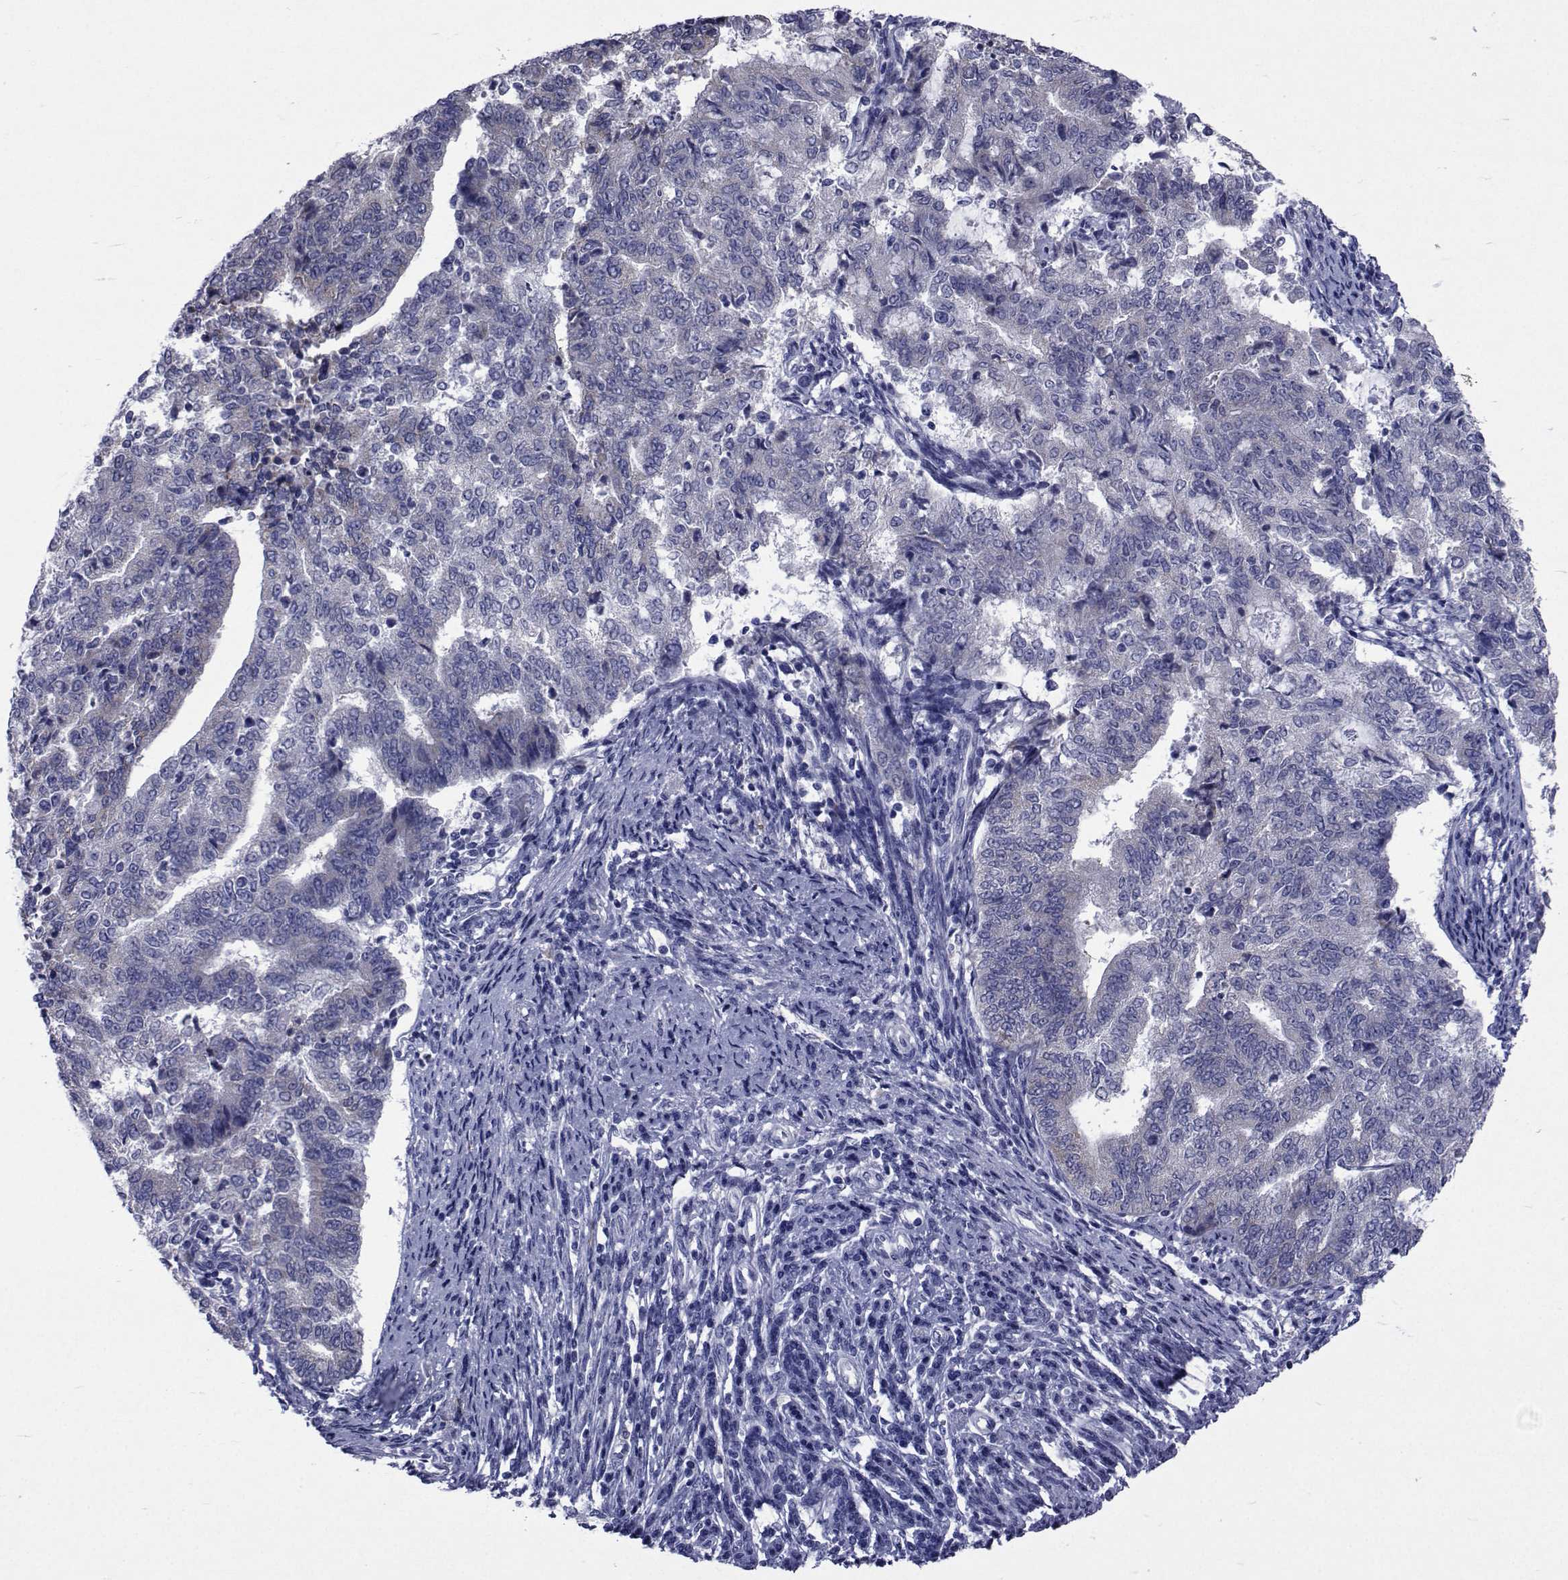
{"staining": {"intensity": "negative", "quantity": "none", "location": "none"}, "tissue": "endometrial cancer", "cell_type": "Tumor cells", "image_type": "cancer", "snomed": [{"axis": "morphology", "description": "Adenocarcinoma, NOS"}, {"axis": "topography", "description": "Endometrium"}], "caption": "Micrograph shows no protein staining in tumor cells of adenocarcinoma (endometrial) tissue.", "gene": "ROPN1", "patient": {"sex": "female", "age": 65}}